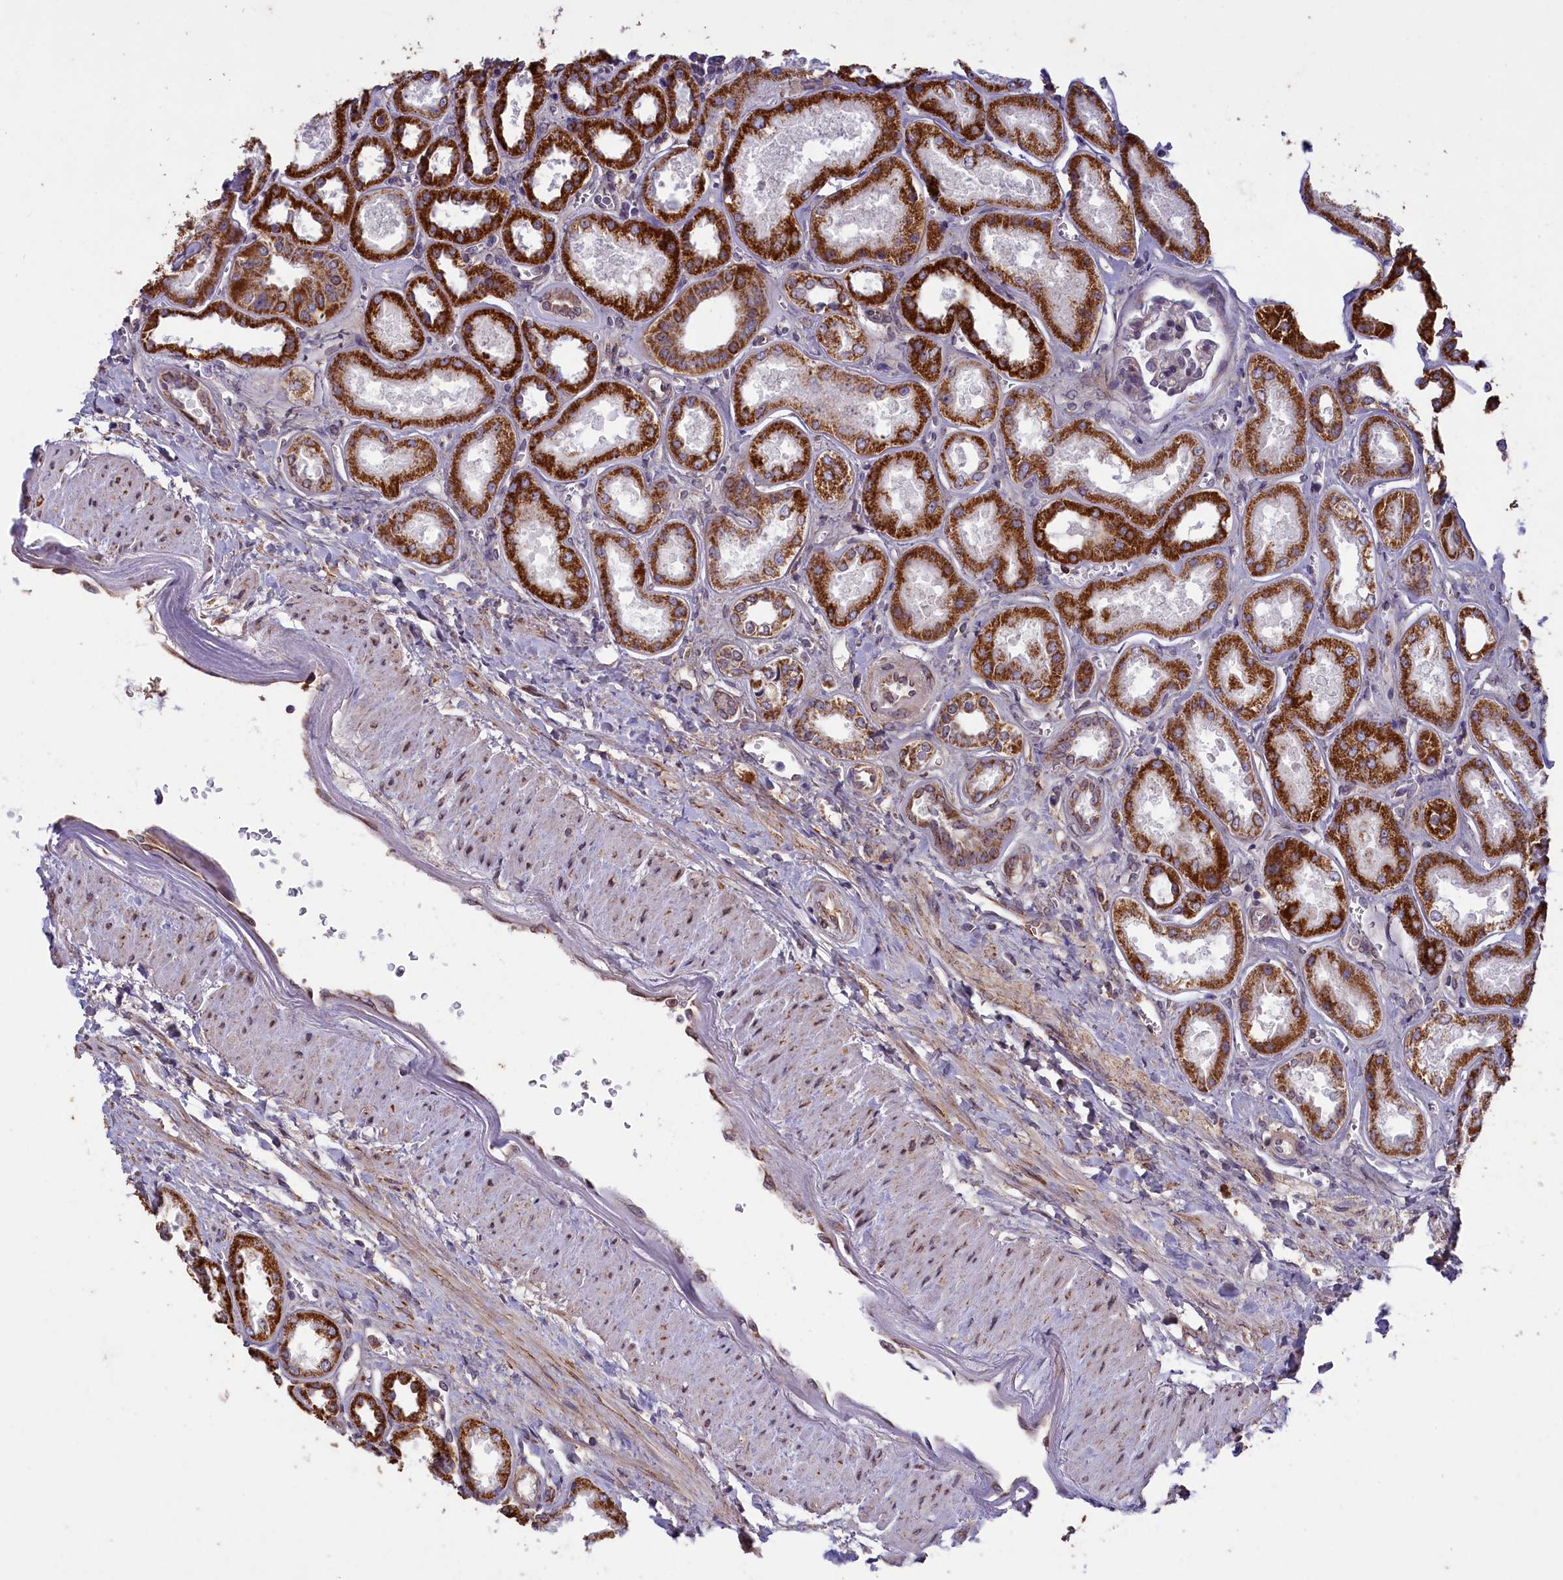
{"staining": {"intensity": "moderate", "quantity": "<25%", "location": "cytoplasmic/membranous"}, "tissue": "kidney", "cell_type": "Cells in glomeruli", "image_type": "normal", "snomed": [{"axis": "morphology", "description": "Normal tissue, NOS"}, {"axis": "morphology", "description": "Adenocarcinoma, NOS"}, {"axis": "topography", "description": "Kidney"}], "caption": "Cells in glomeruli reveal low levels of moderate cytoplasmic/membranous staining in about <25% of cells in normal human kidney. (DAB (3,3'-diaminobenzidine) = brown stain, brightfield microscopy at high magnification).", "gene": "ACAD8", "patient": {"sex": "female", "age": 68}}